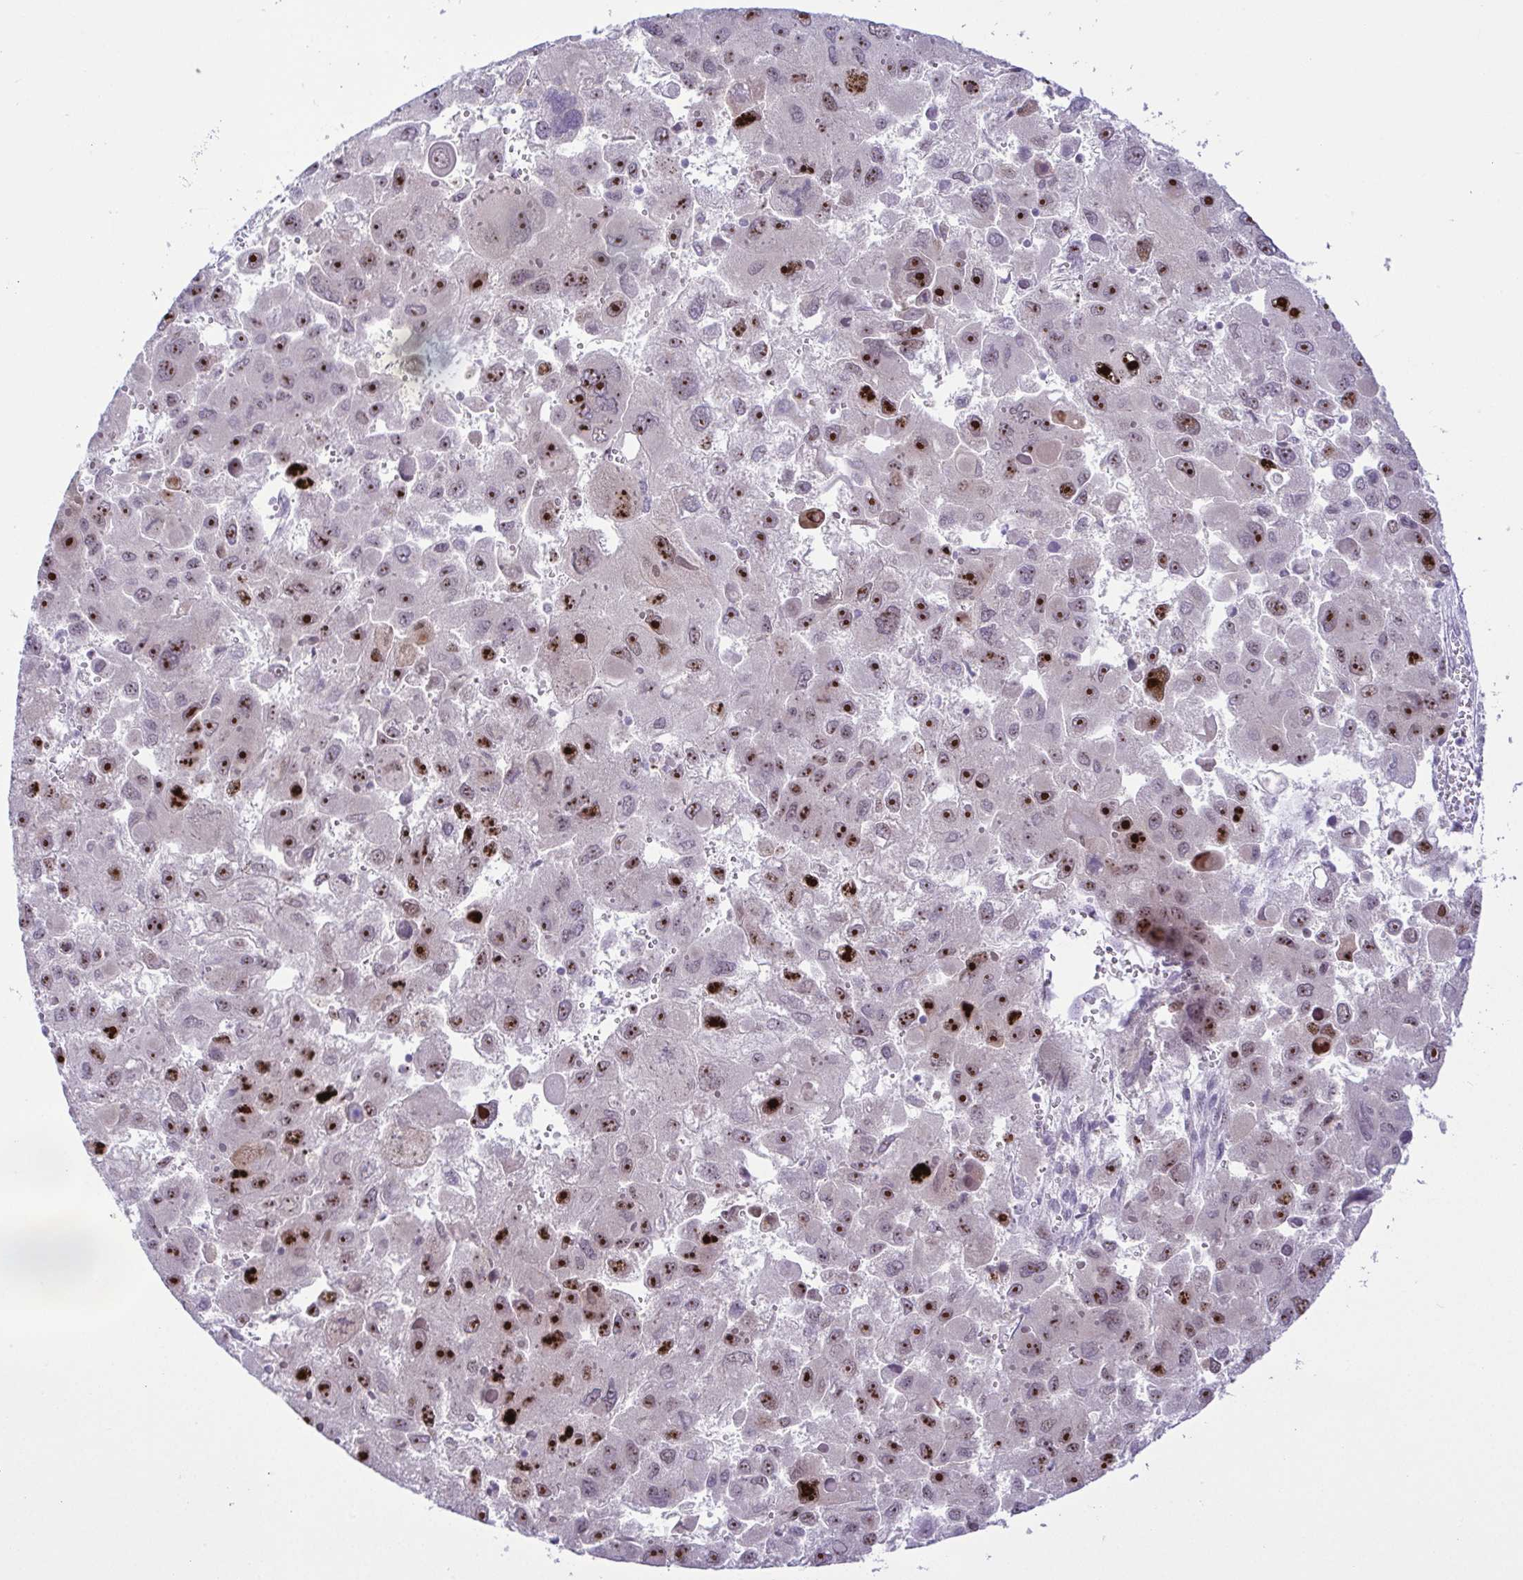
{"staining": {"intensity": "strong", "quantity": "25%-75%", "location": "nuclear"}, "tissue": "liver cancer", "cell_type": "Tumor cells", "image_type": "cancer", "snomed": [{"axis": "morphology", "description": "Carcinoma, Hepatocellular, NOS"}, {"axis": "topography", "description": "Liver"}], "caption": "The micrograph shows staining of liver cancer (hepatocellular carcinoma), revealing strong nuclear protein expression (brown color) within tumor cells.", "gene": "RSL24D1", "patient": {"sex": "female", "age": 41}}